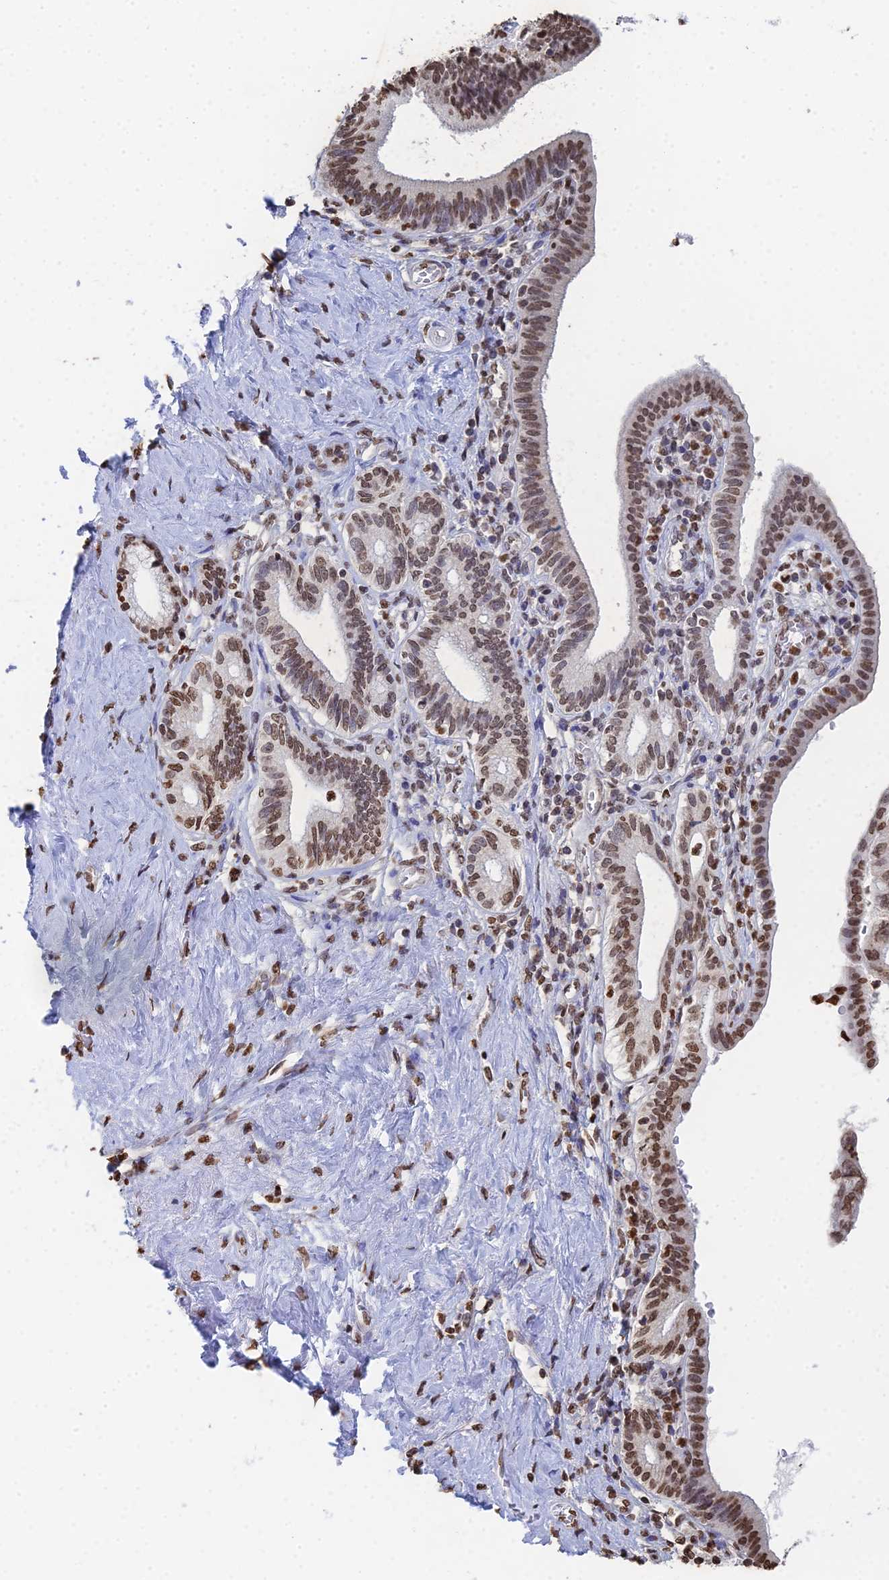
{"staining": {"intensity": "moderate", "quantity": ">75%", "location": "nuclear"}, "tissue": "pancreatic cancer", "cell_type": "Tumor cells", "image_type": "cancer", "snomed": [{"axis": "morphology", "description": "Adenocarcinoma, NOS"}, {"axis": "topography", "description": "Pancreas"}], "caption": "Moderate nuclear protein staining is seen in approximately >75% of tumor cells in pancreatic cancer (adenocarcinoma).", "gene": "GBP3", "patient": {"sex": "female", "age": 73}}